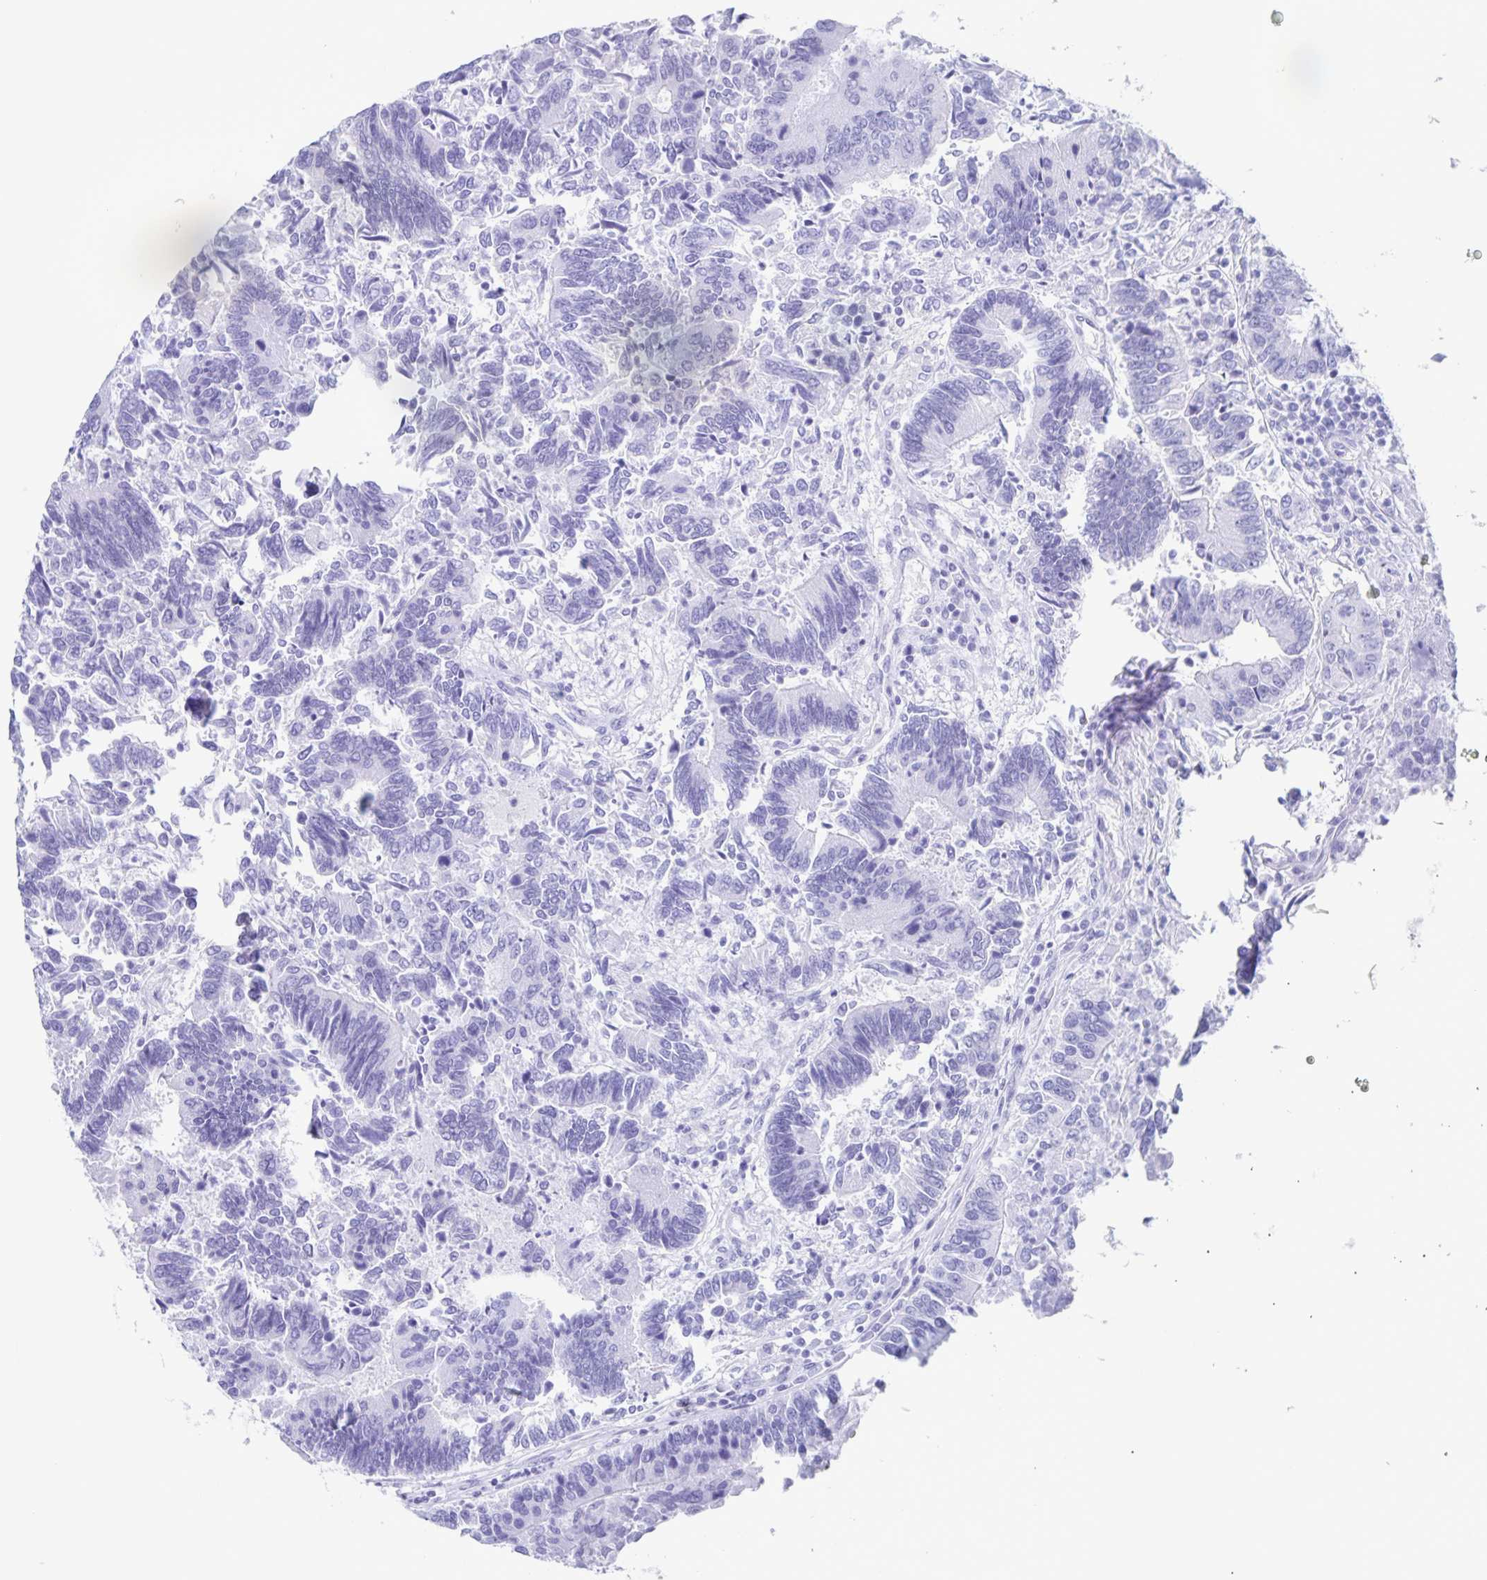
{"staining": {"intensity": "negative", "quantity": "none", "location": "none"}, "tissue": "colorectal cancer", "cell_type": "Tumor cells", "image_type": "cancer", "snomed": [{"axis": "morphology", "description": "Adenocarcinoma, NOS"}, {"axis": "topography", "description": "Colon"}], "caption": "Human colorectal cancer (adenocarcinoma) stained for a protein using immunohistochemistry shows no staining in tumor cells.", "gene": "C12orf56", "patient": {"sex": "female", "age": 67}}